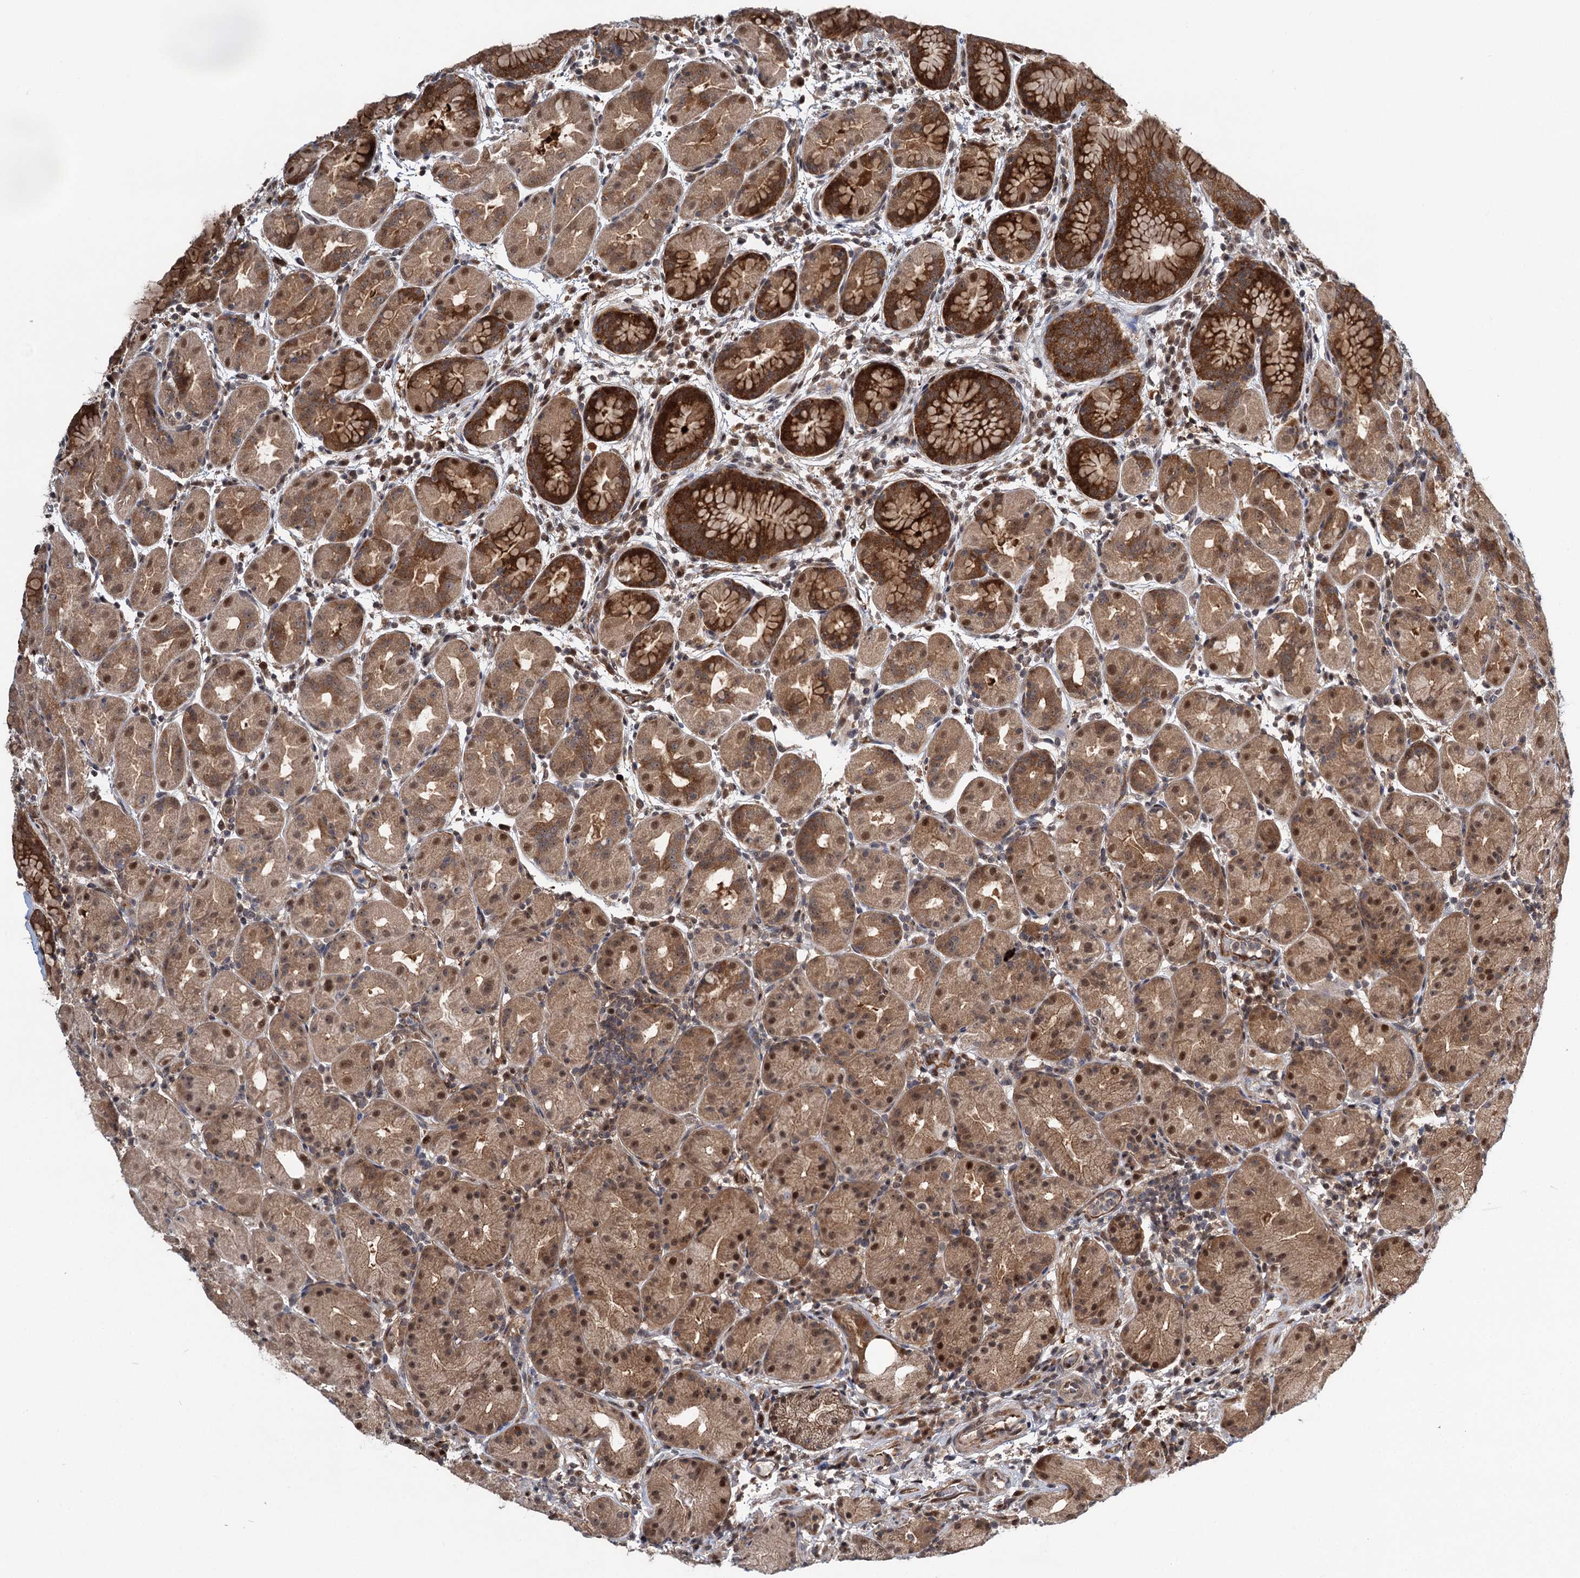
{"staining": {"intensity": "strong", "quantity": ">75%", "location": "cytoplasmic/membranous,nuclear"}, "tissue": "stomach", "cell_type": "Glandular cells", "image_type": "normal", "snomed": [{"axis": "morphology", "description": "Normal tissue, NOS"}, {"axis": "topography", "description": "Stomach"}], "caption": "A high-resolution image shows immunohistochemistry (IHC) staining of benign stomach, which exhibits strong cytoplasmic/membranous,nuclear staining in approximately >75% of glandular cells.", "gene": "GPBP1", "patient": {"sex": "female", "age": 79}}